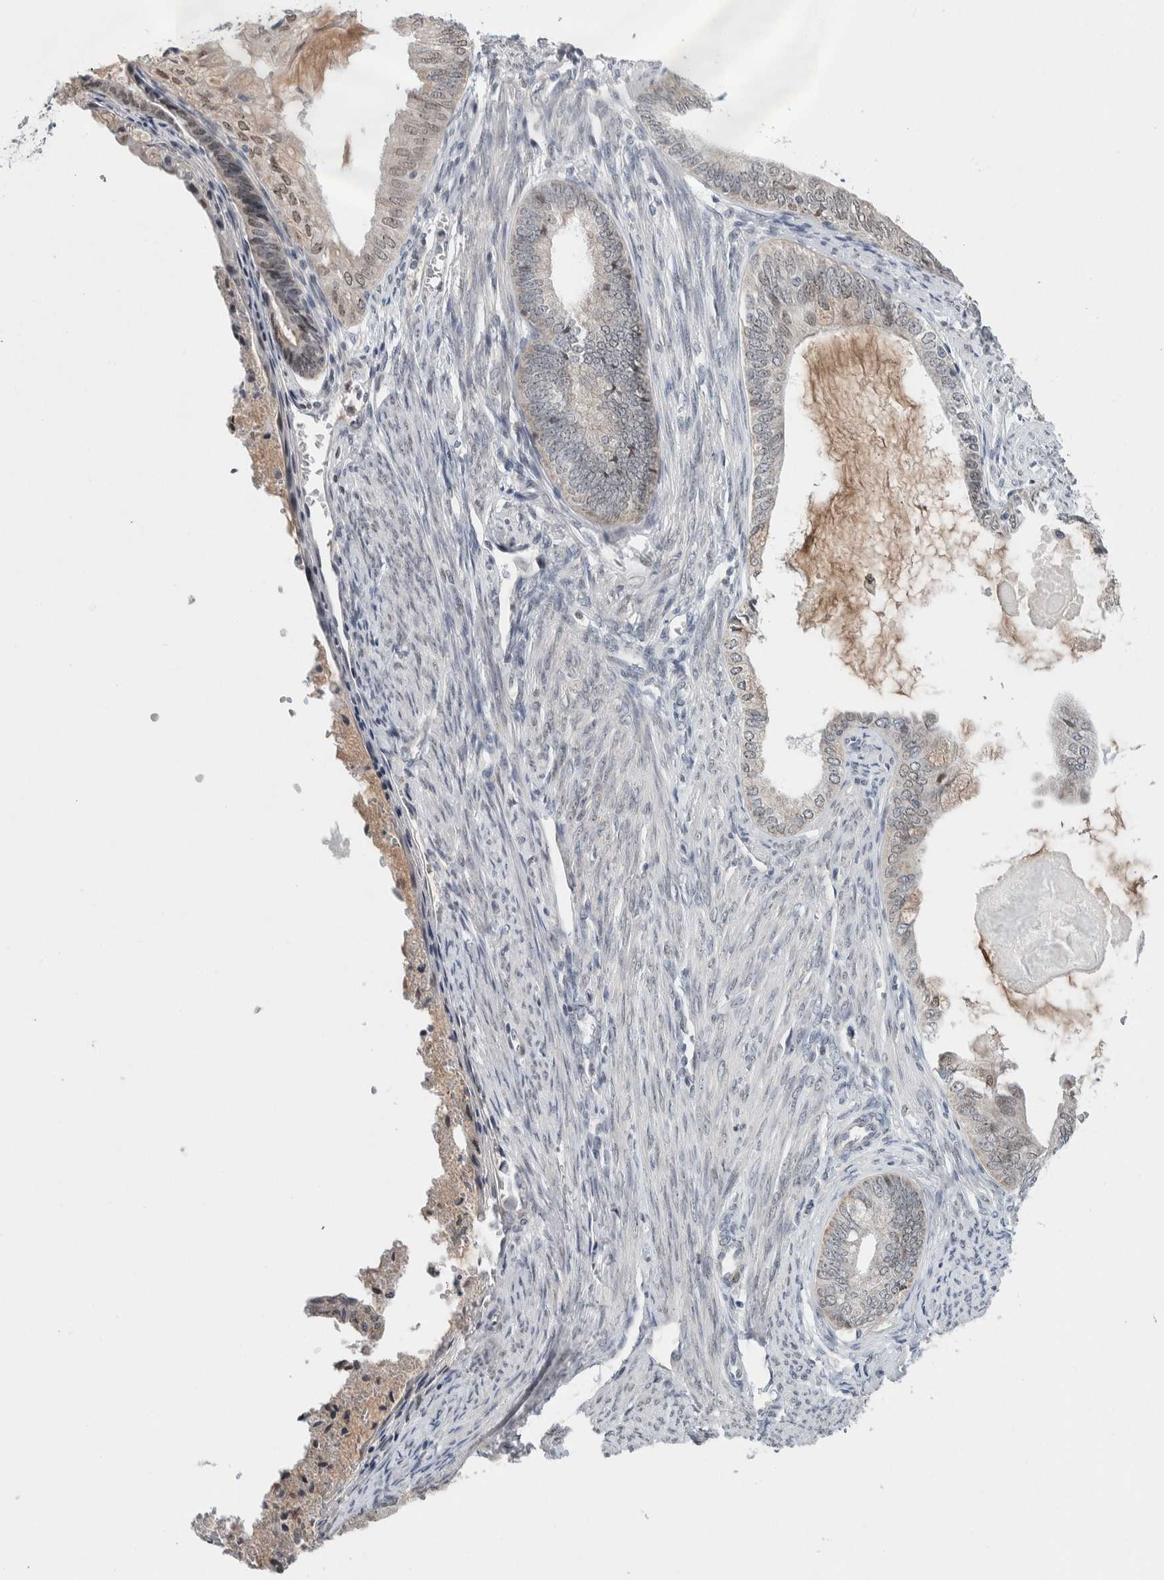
{"staining": {"intensity": "negative", "quantity": "none", "location": "none"}, "tissue": "endometrial cancer", "cell_type": "Tumor cells", "image_type": "cancer", "snomed": [{"axis": "morphology", "description": "Adenocarcinoma, NOS"}, {"axis": "topography", "description": "Endometrium"}], "caption": "Photomicrograph shows no significant protein expression in tumor cells of endometrial adenocarcinoma.", "gene": "NEUROD1", "patient": {"sex": "female", "age": 86}}